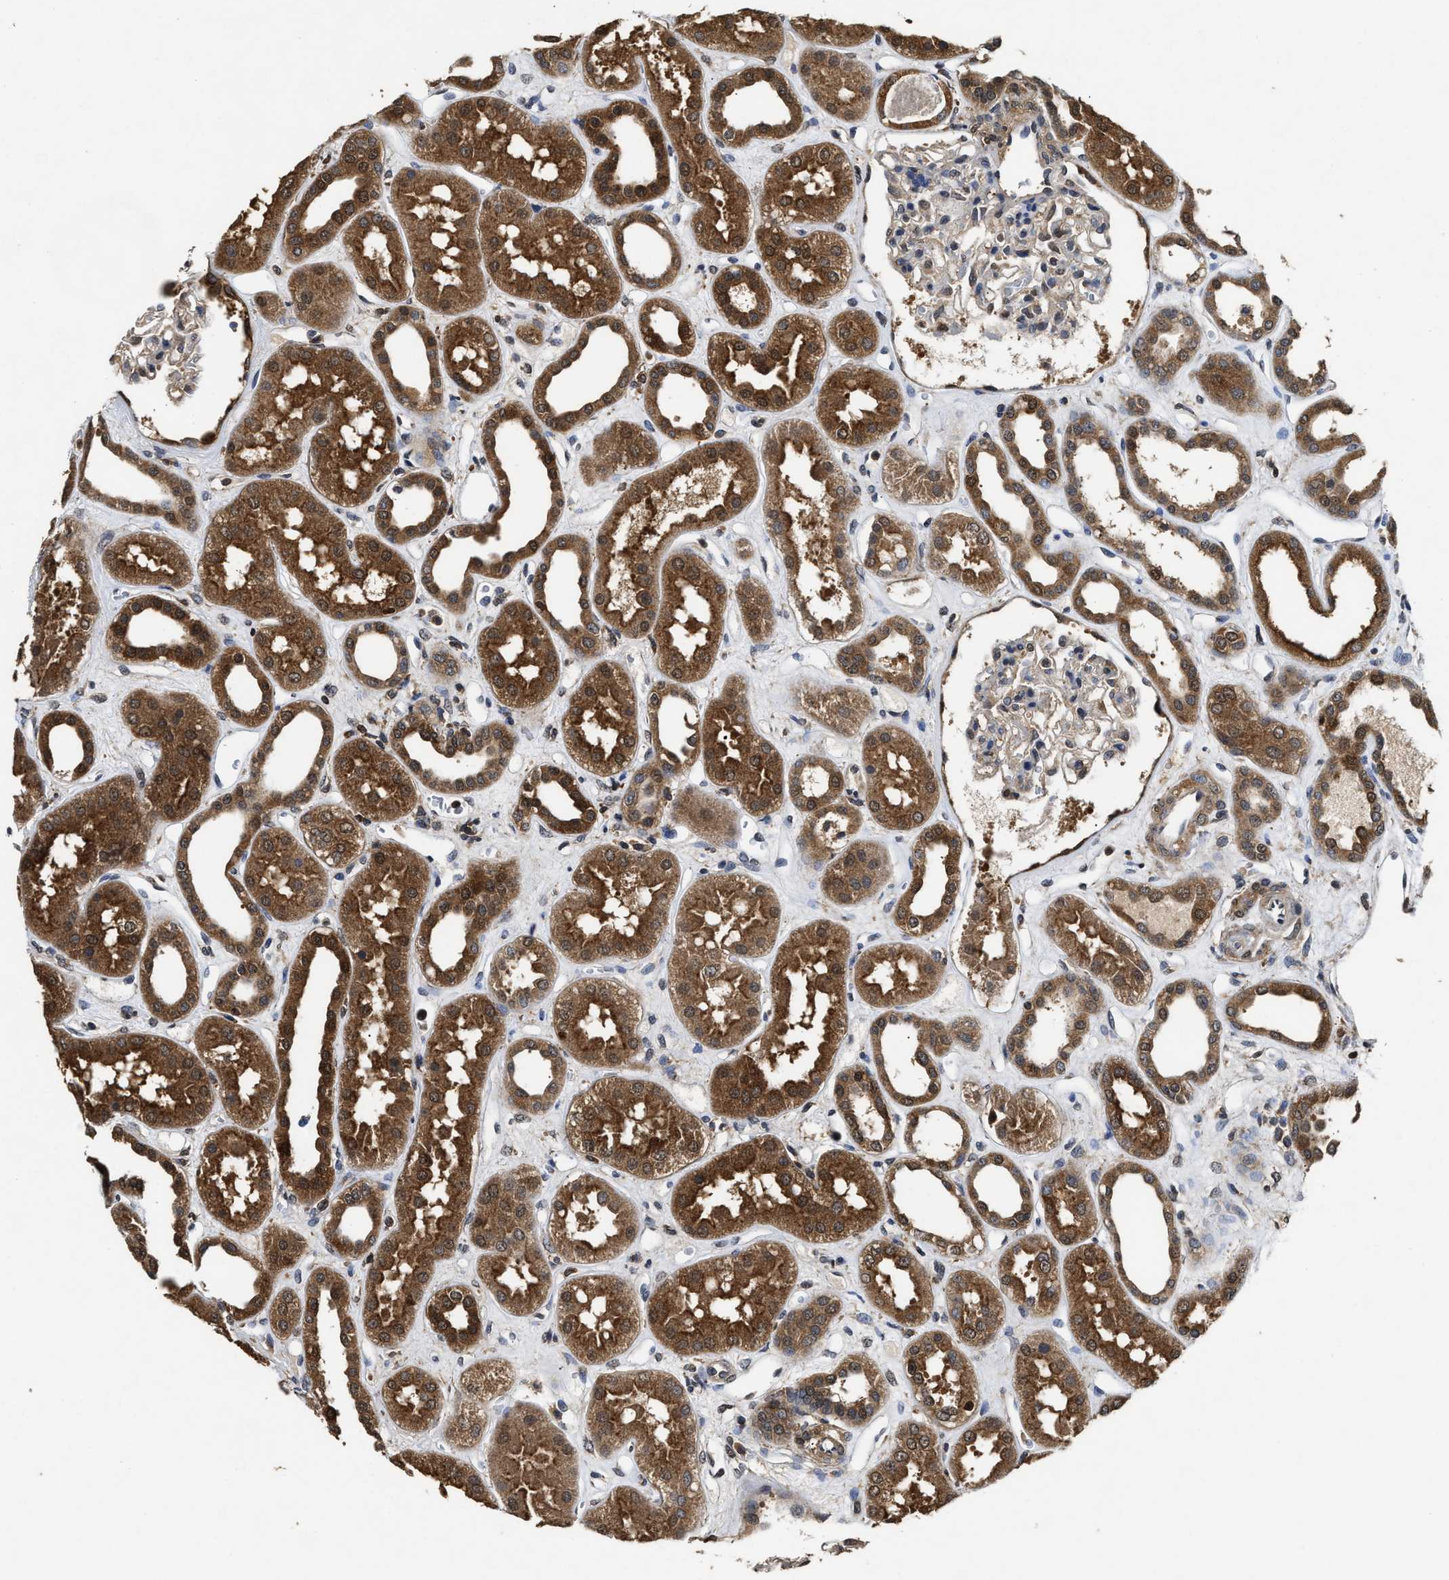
{"staining": {"intensity": "negative", "quantity": "none", "location": "none"}, "tissue": "kidney", "cell_type": "Cells in glomeruli", "image_type": "normal", "snomed": [{"axis": "morphology", "description": "Normal tissue, NOS"}, {"axis": "topography", "description": "Kidney"}], "caption": "DAB immunohistochemical staining of normal kidney exhibits no significant positivity in cells in glomeruli. The staining is performed using DAB (3,3'-diaminobenzidine) brown chromogen with nuclei counter-stained in using hematoxylin.", "gene": "ACAT2", "patient": {"sex": "male", "age": 59}}